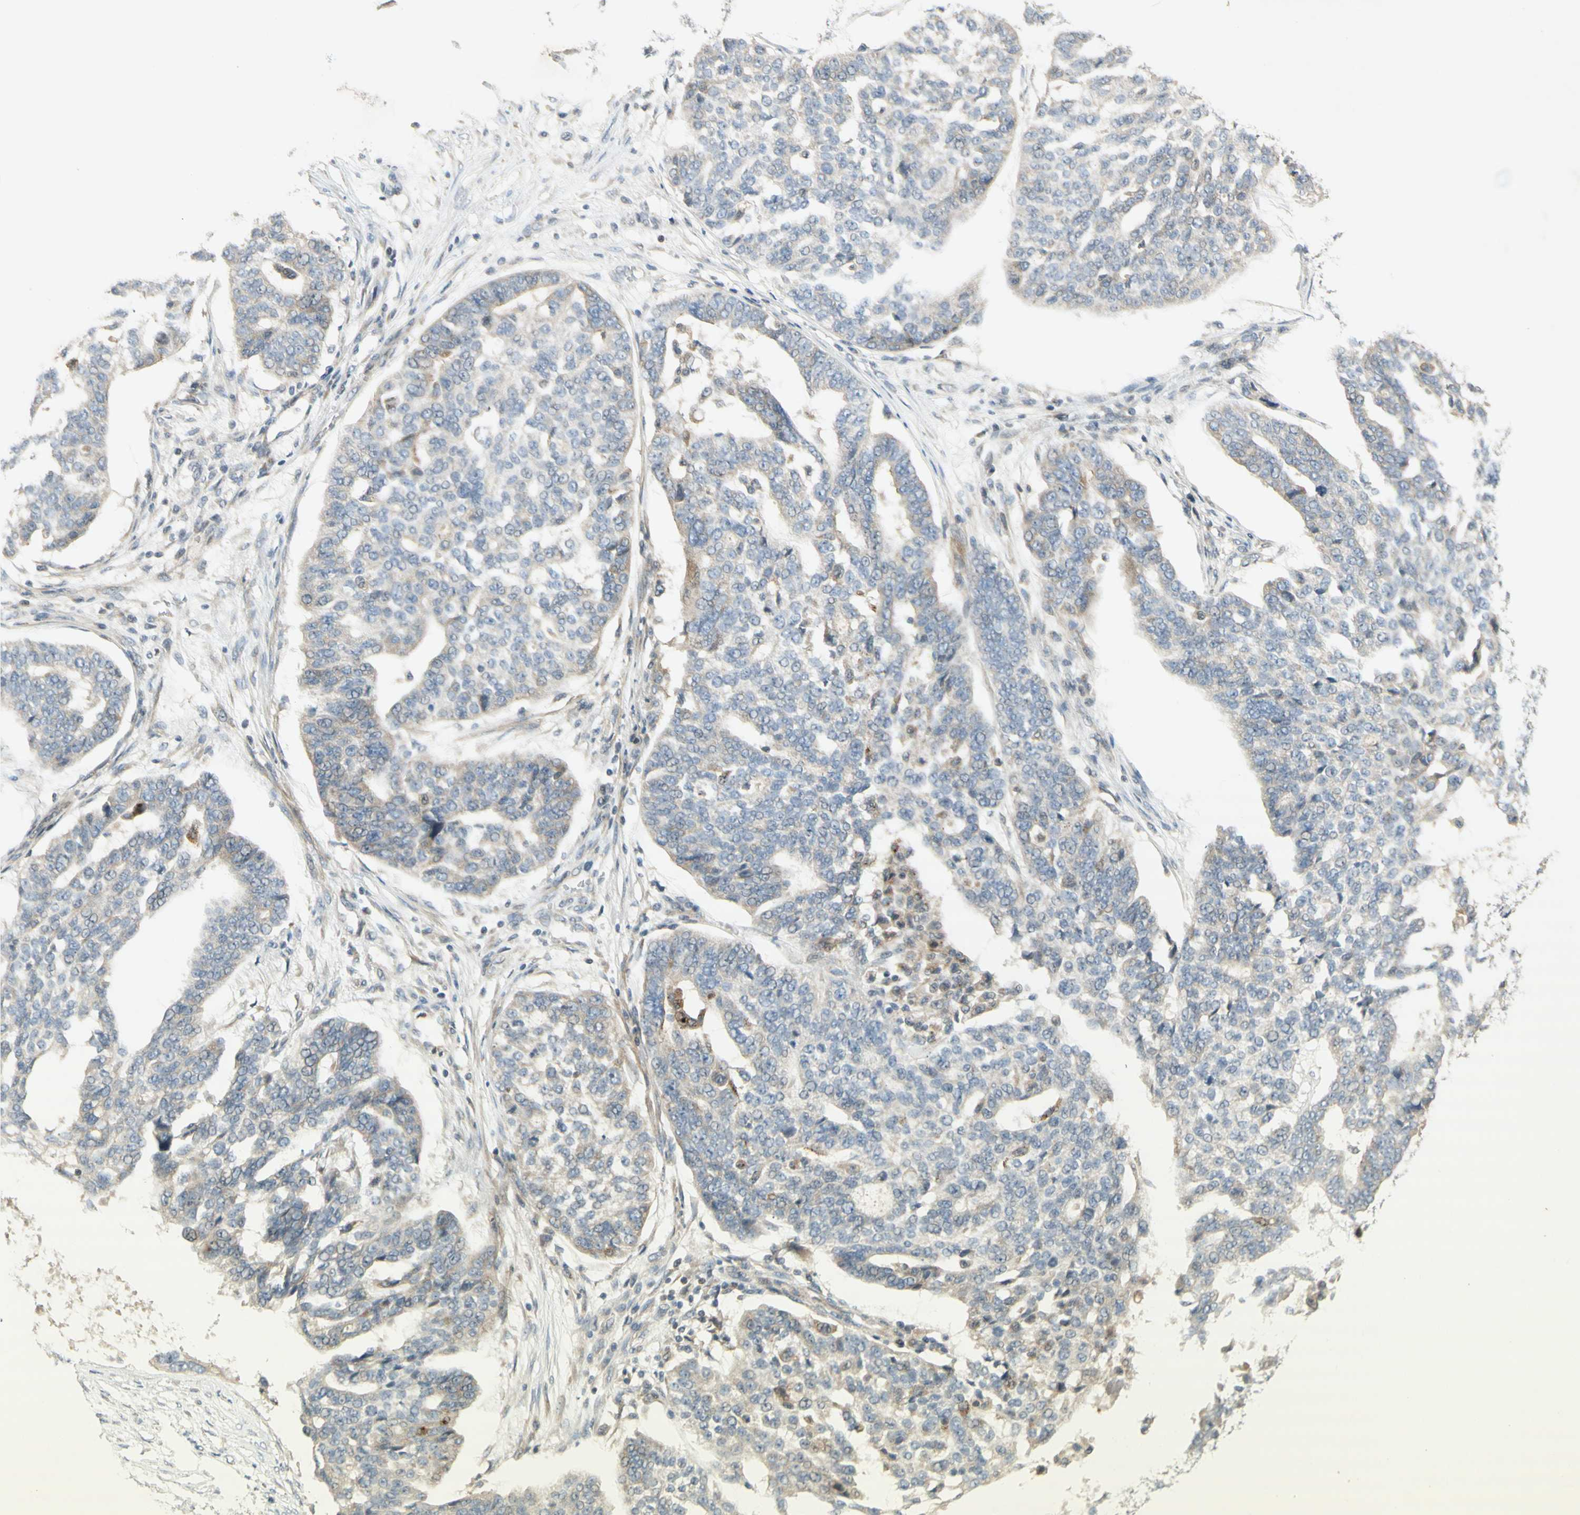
{"staining": {"intensity": "weak", "quantity": "<25%", "location": "cytoplasmic/membranous"}, "tissue": "ovarian cancer", "cell_type": "Tumor cells", "image_type": "cancer", "snomed": [{"axis": "morphology", "description": "Cystadenocarcinoma, serous, NOS"}, {"axis": "topography", "description": "Ovary"}], "caption": "High power microscopy histopathology image of an immunohistochemistry (IHC) image of ovarian cancer (serous cystadenocarcinoma), revealing no significant staining in tumor cells.", "gene": "ETF1", "patient": {"sex": "female", "age": 59}}